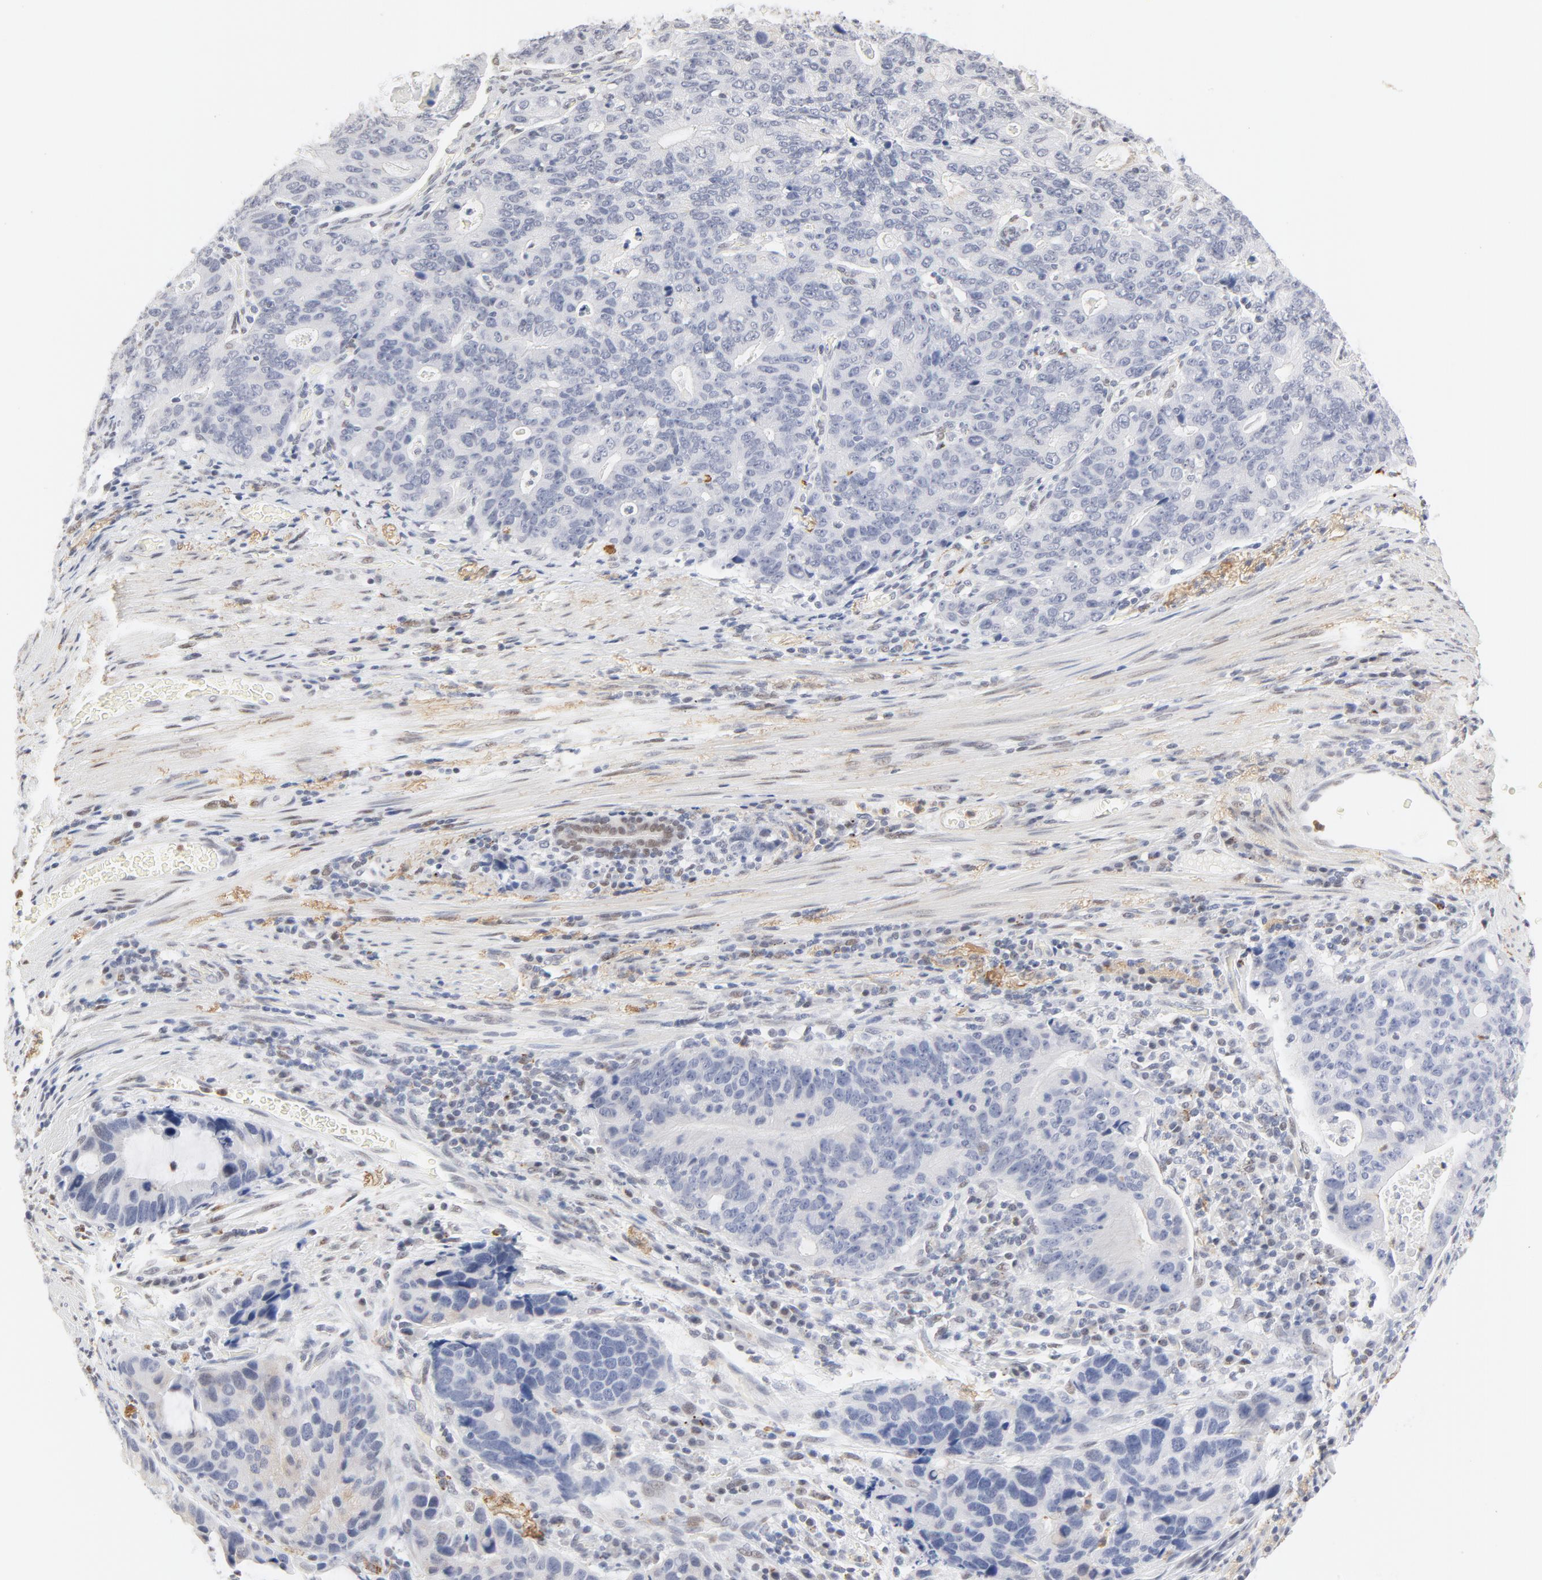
{"staining": {"intensity": "negative", "quantity": "none", "location": "none"}, "tissue": "stomach cancer", "cell_type": "Tumor cells", "image_type": "cancer", "snomed": [{"axis": "morphology", "description": "Adenocarcinoma, NOS"}, {"axis": "topography", "description": "Esophagus"}, {"axis": "topography", "description": "Stomach"}], "caption": "Immunohistochemistry (IHC) of human stomach adenocarcinoma demonstrates no positivity in tumor cells.", "gene": "PBX1", "patient": {"sex": "male", "age": 74}}